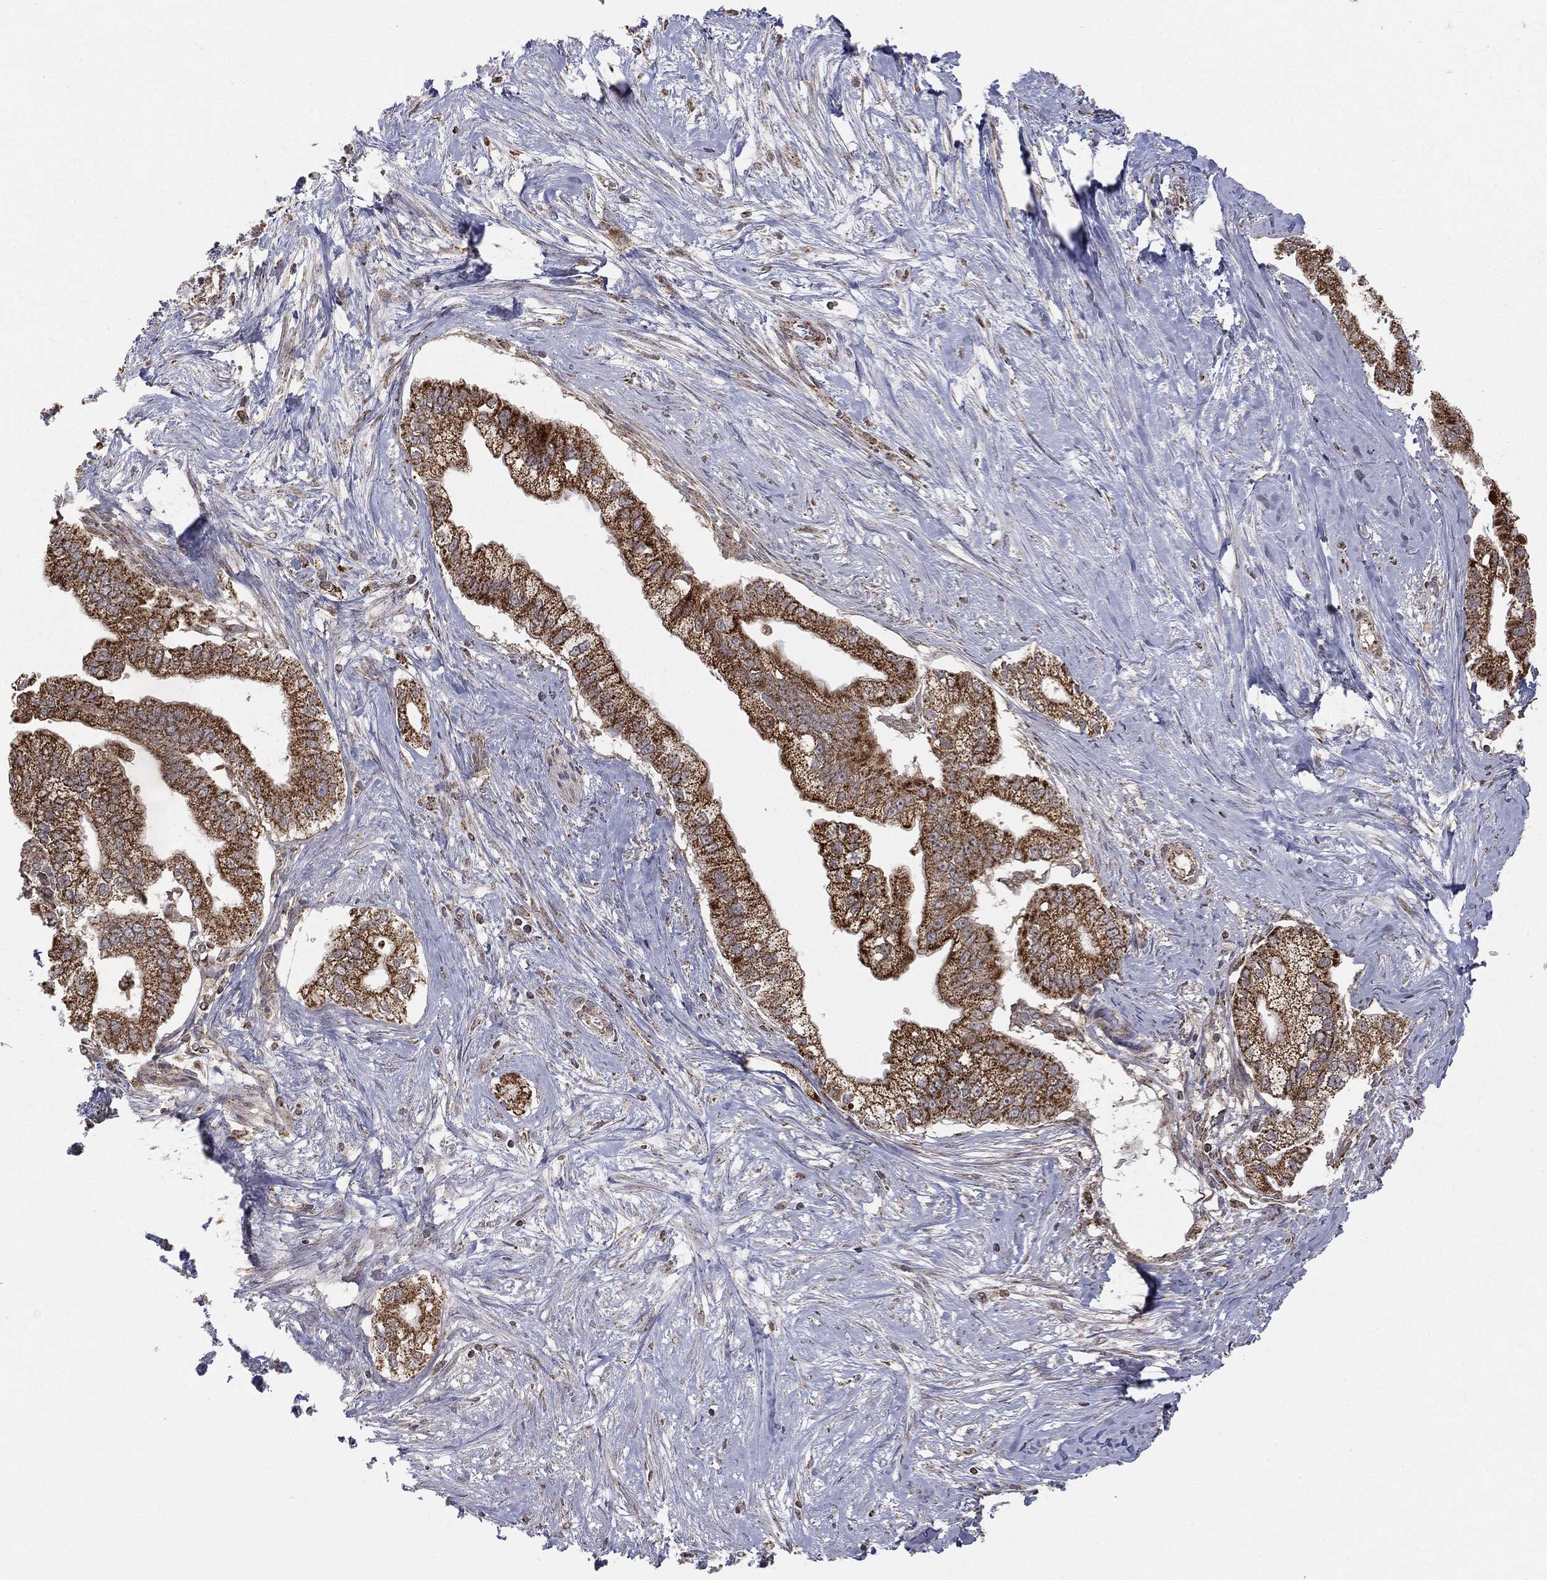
{"staining": {"intensity": "strong", "quantity": ">75%", "location": "cytoplasmic/membranous"}, "tissue": "pancreatic cancer", "cell_type": "Tumor cells", "image_type": "cancer", "snomed": [{"axis": "morphology", "description": "Adenocarcinoma, NOS"}, {"axis": "topography", "description": "Pancreas"}], "caption": "Immunohistochemical staining of adenocarcinoma (pancreatic) demonstrates high levels of strong cytoplasmic/membranous positivity in about >75% of tumor cells. (DAB IHC with brightfield microscopy, high magnification).", "gene": "MTOR", "patient": {"sex": "male", "age": 70}}